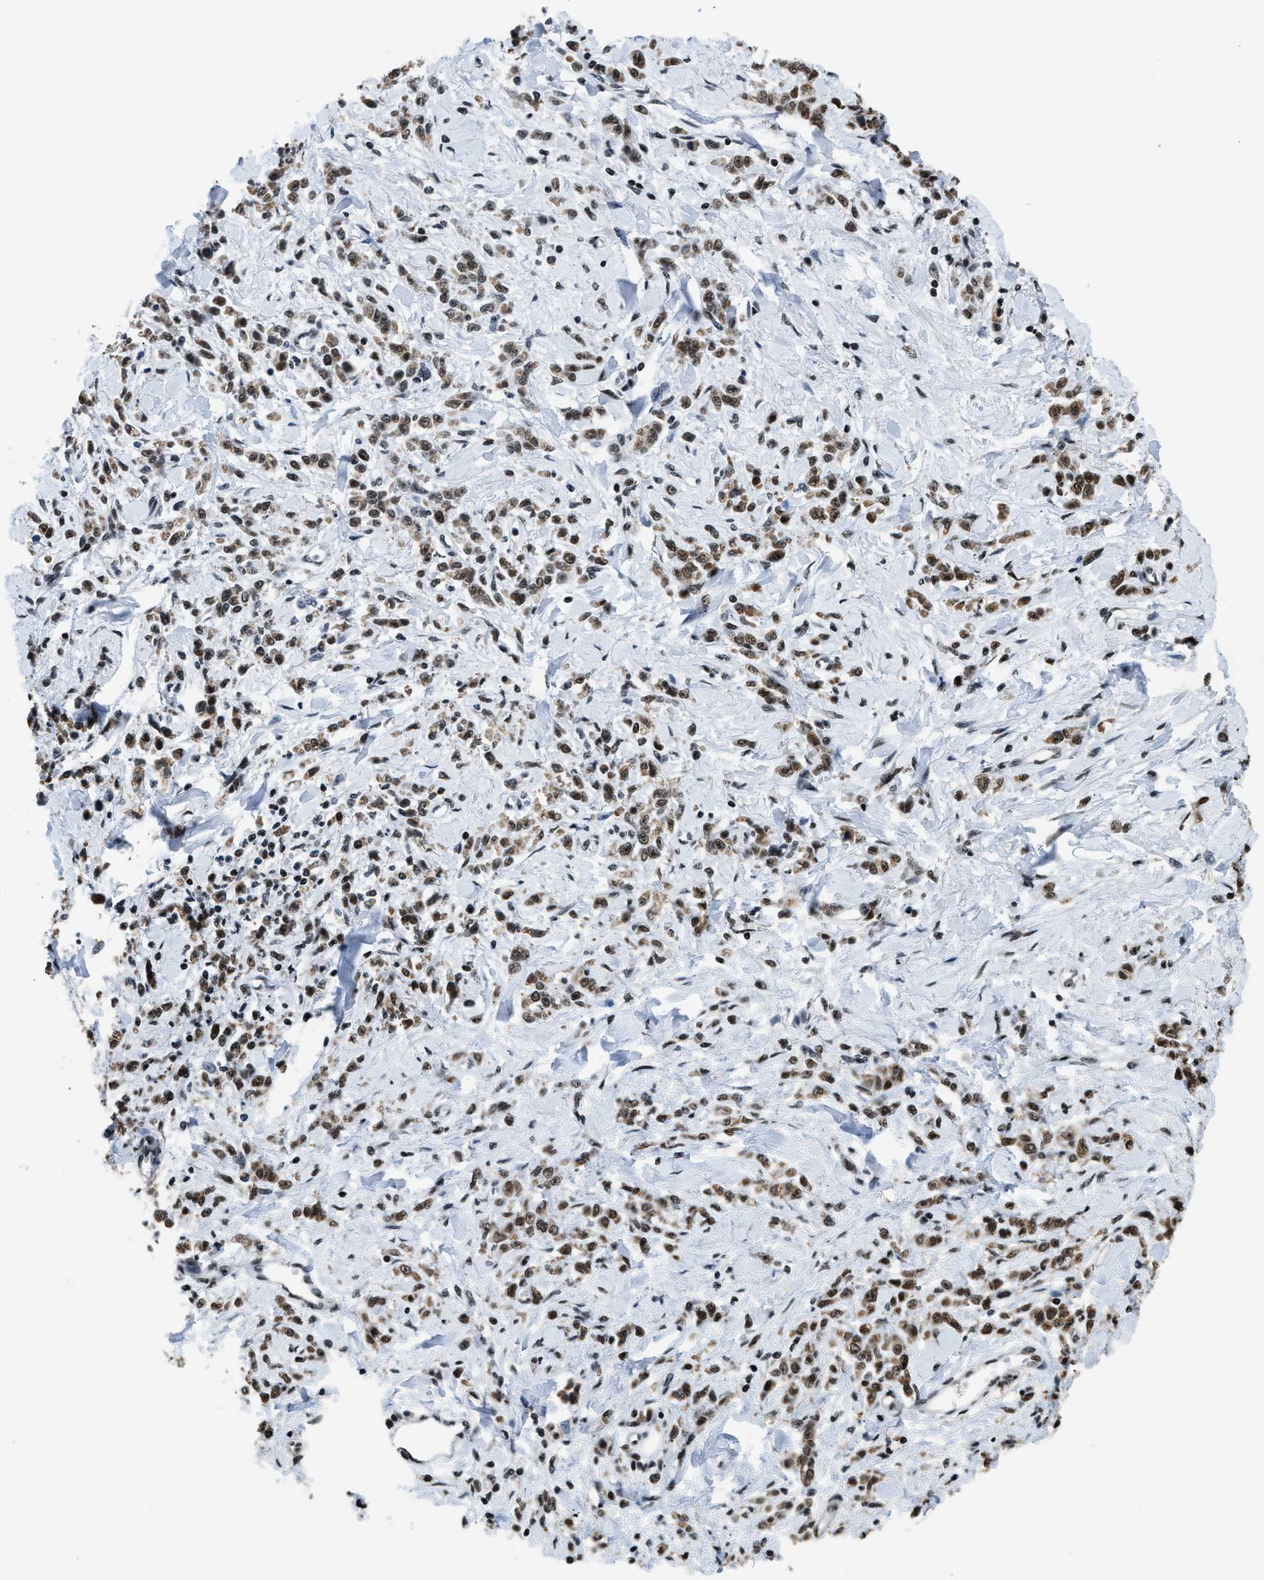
{"staining": {"intensity": "moderate", "quantity": ">75%", "location": "nuclear"}, "tissue": "stomach cancer", "cell_type": "Tumor cells", "image_type": "cancer", "snomed": [{"axis": "morphology", "description": "Normal tissue, NOS"}, {"axis": "morphology", "description": "Adenocarcinoma, NOS"}, {"axis": "topography", "description": "Stomach"}], "caption": "A brown stain shows moderate nuclear expression of a protein in stomach cancer (adenocarcinoma) tumor cells.", "gene": "RAD21", "patient": {"sex": "male", "age": 82}}